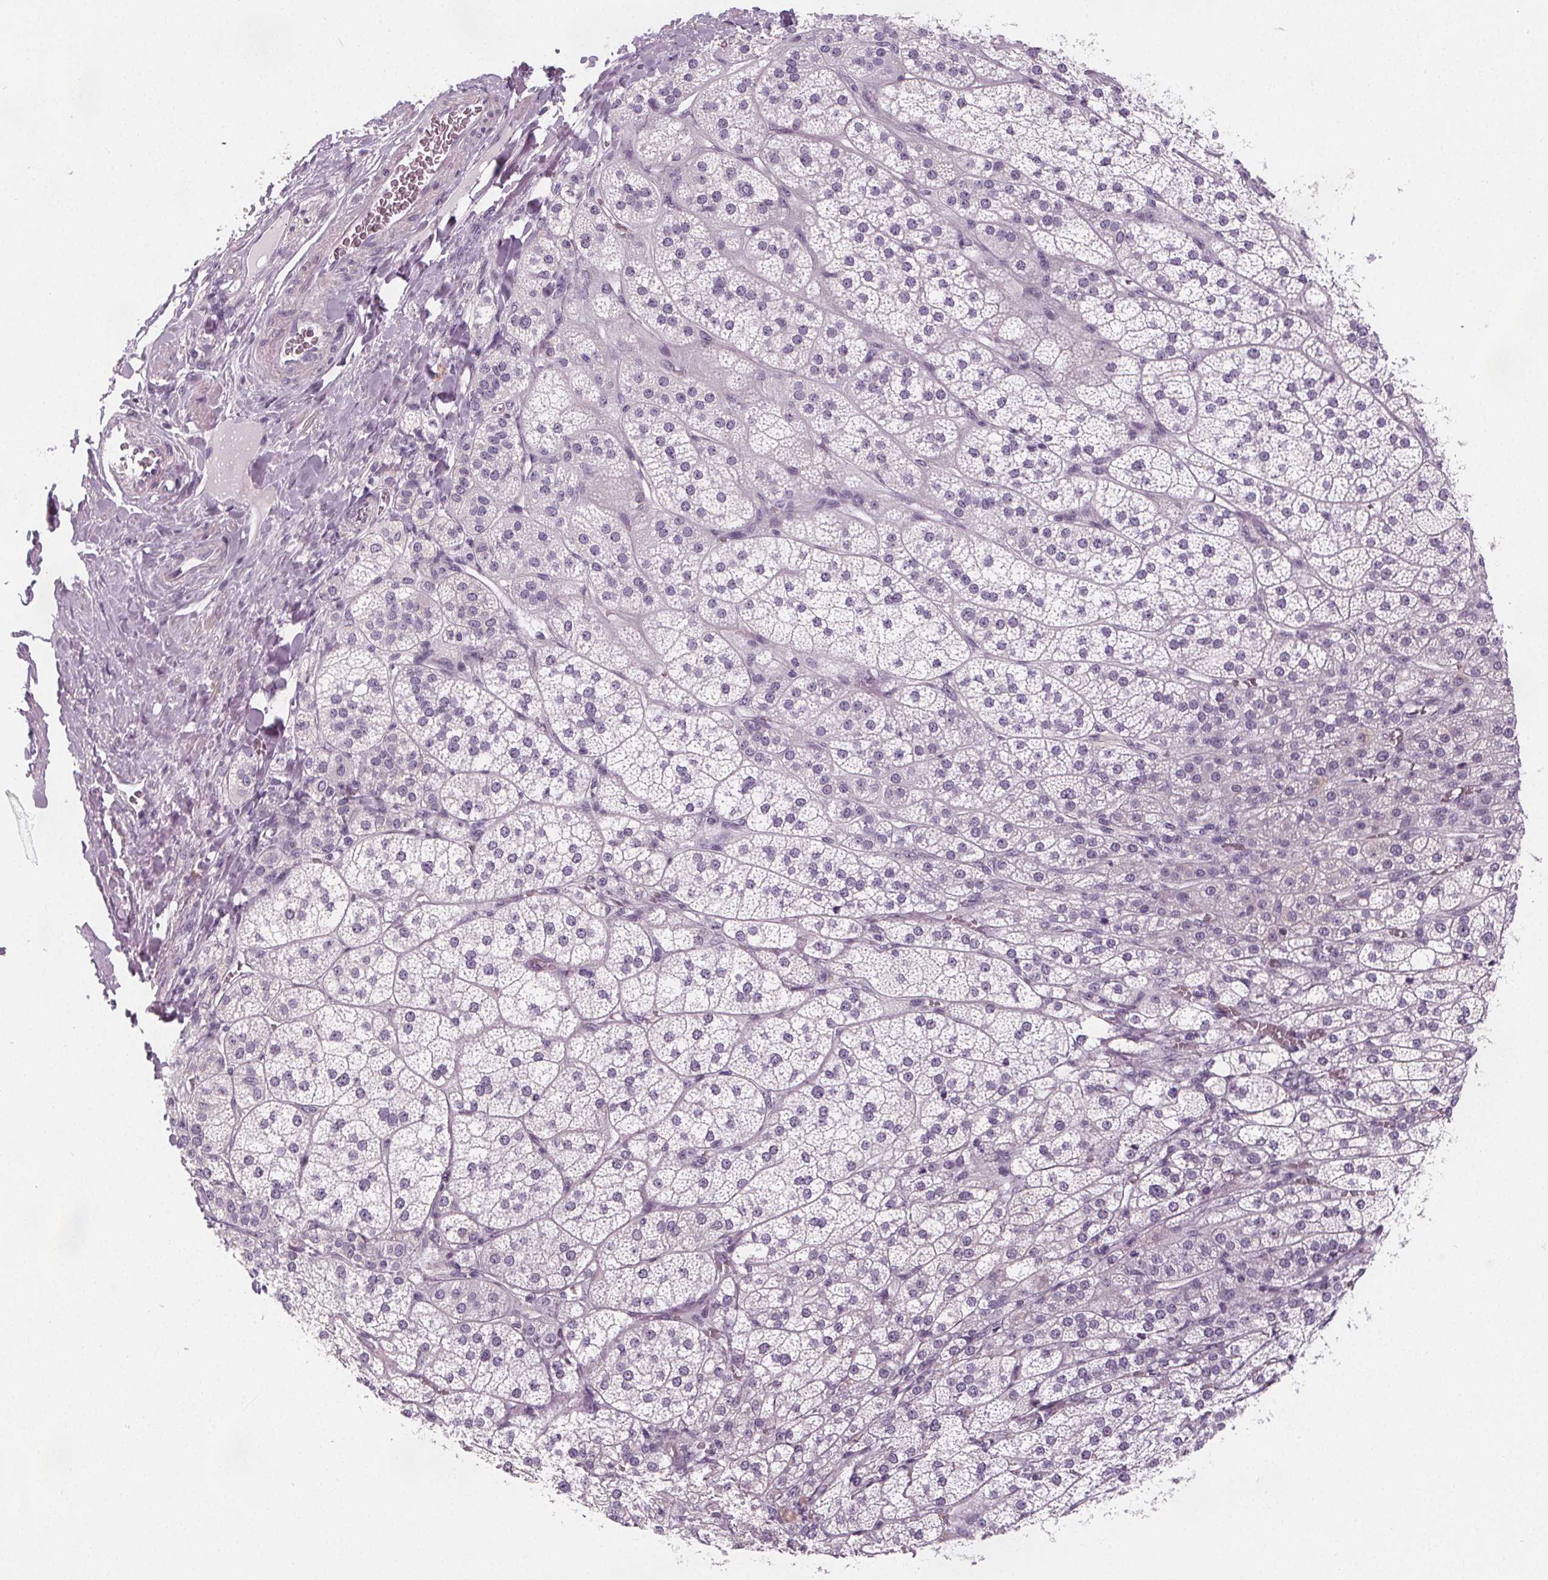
{"staining": {"intensity": "negative", "quantity": "none", "location": "none"}, "tissue": "adrenal gland", "cell_type": "Glandular cells", "image_type": "normal", "snomed": [{"axis": "morphology", "description": "Normal tissue, NOS"}, {"axis": "topography", "description": "Adrenal gland"}], "caption": "High power microscopy image of an IHC histopathology image of normal adrenal gland, revealing no significant positivity in glandular cells.", "gene": "SLC5A12", "patient": {"sex": "female", "age": 60}}